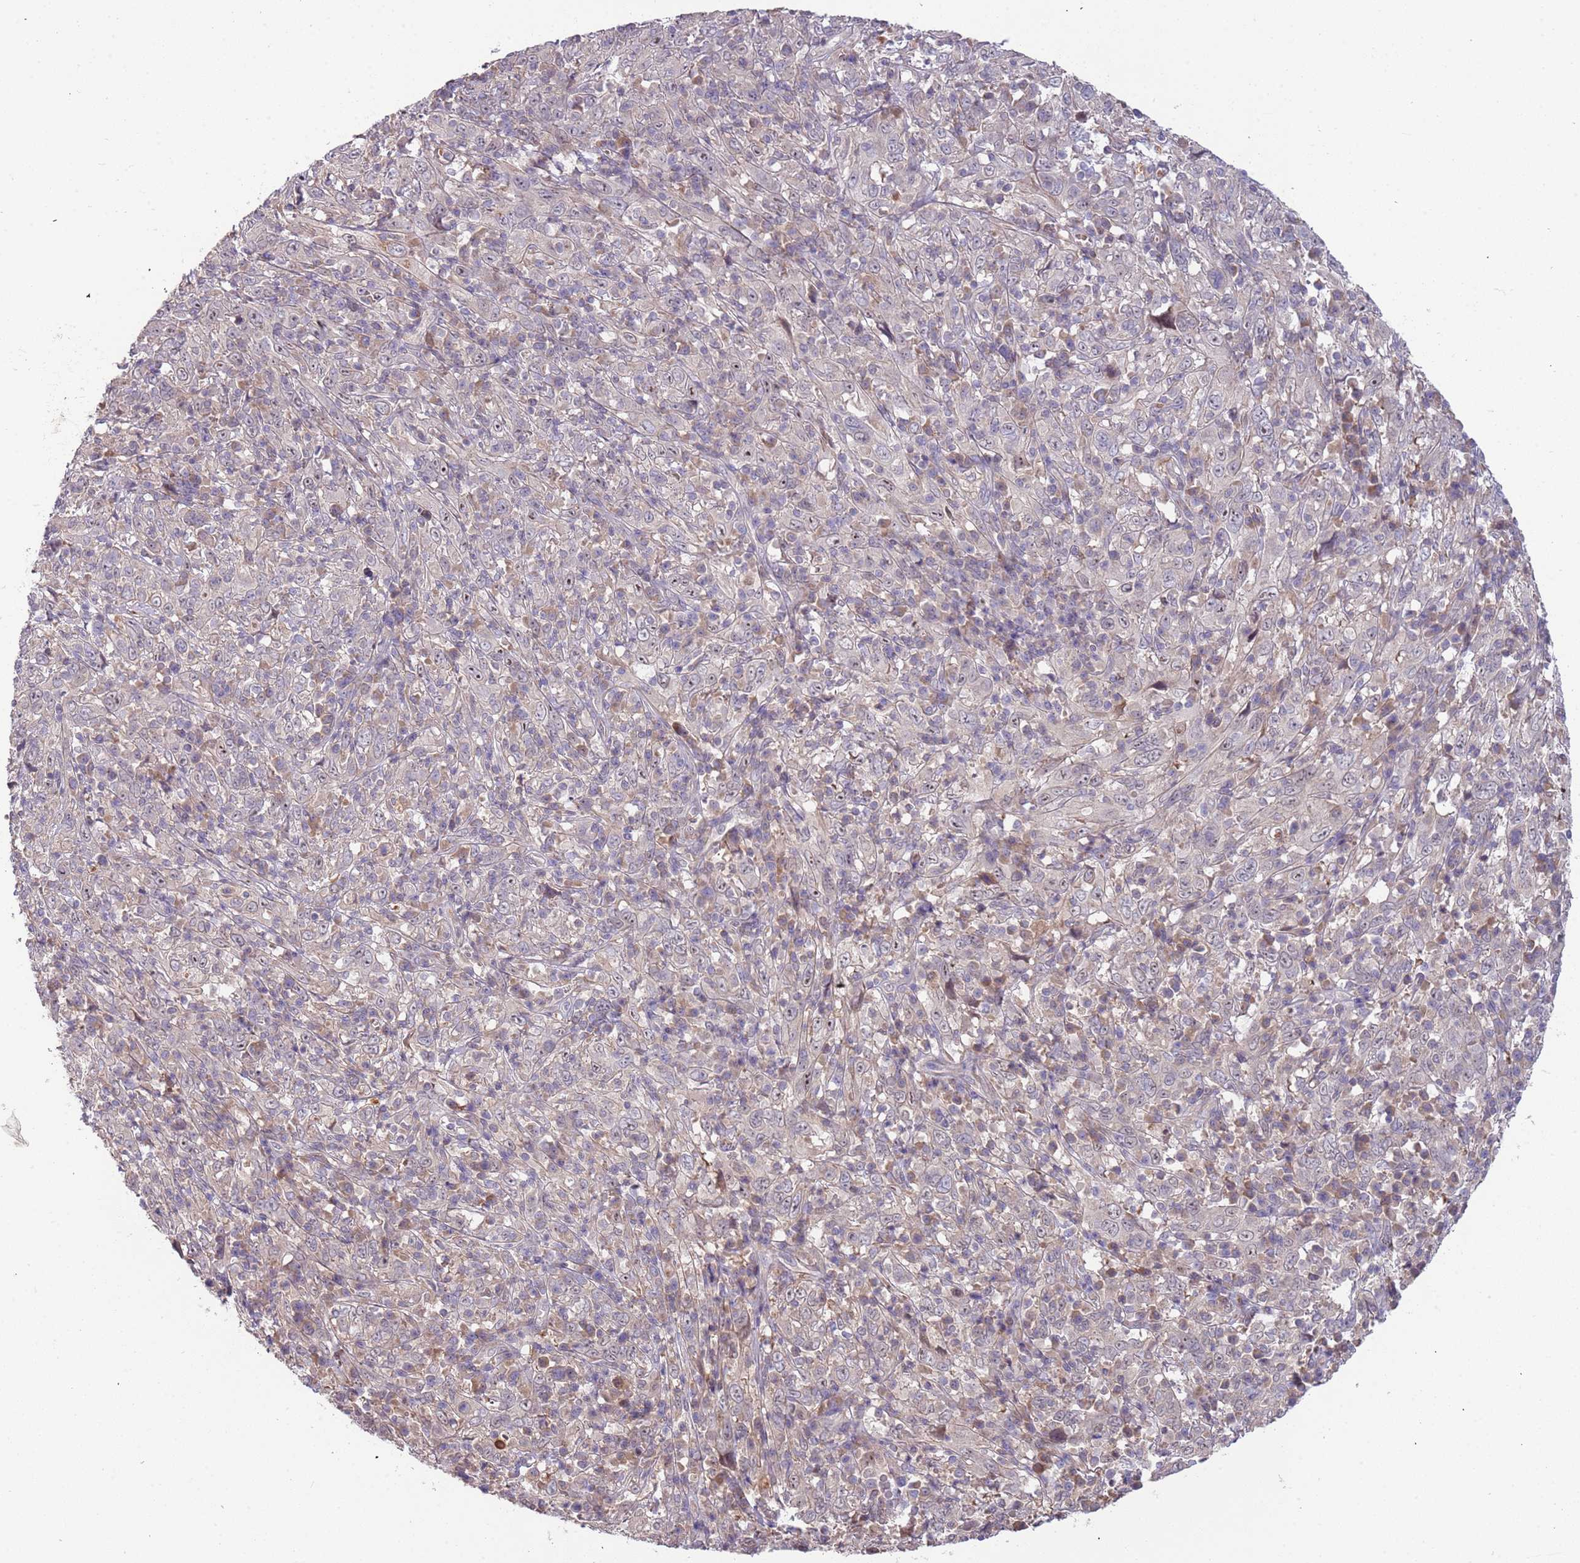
{"staining": {"intensity": "negative", "quantity": "none", "location": "none"}, "tissue": "cervical cancer", "cell_type": "Tumor cells", "image_type": "cancer", "snomed": [{"axis": "morphology", "description": "Squamous cell carcinoma, NOS"}, {"axis": "topography", "description": "Cervix"}], "caption": "IHC histopathology image of cervical cancer stained for a protein (brown), which exhibits no expression in tumor cells.", "gene": "TRAPPC6B", "patient": {"sex": "female", "age": 46}}